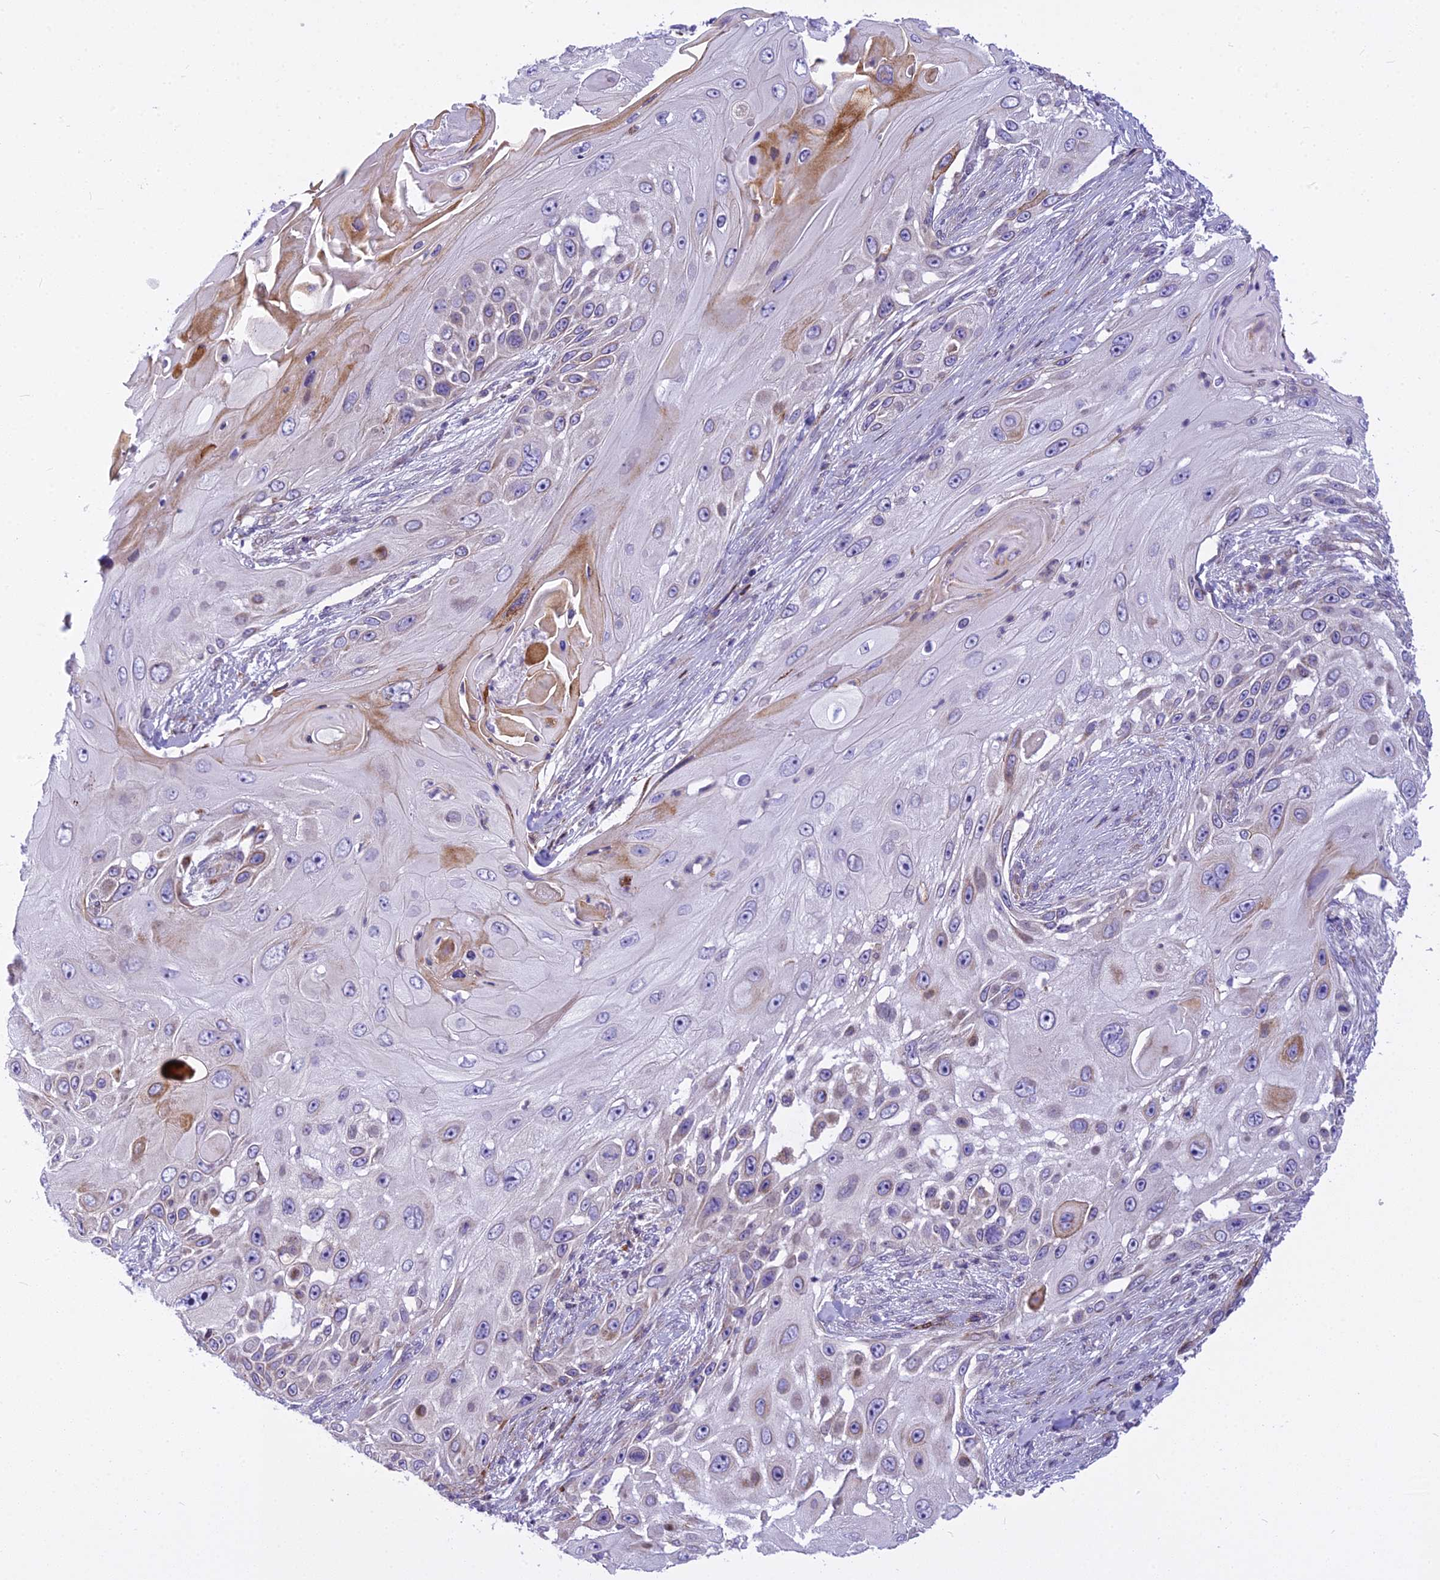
{"staining": {"intensity": "moderate", "quantity": "<25%", "location": "cytoplasmic/membranous"}, "tissue": "skin cancer", "cell_type": "Tumor cells", "image_type": "cancer", "snomed": [{"axis": "morphology", "description": "Squamous cell carcinoma, NOS"}, {"axis": "topography", "description": "Skin"}], "caption": "Brown immunohistochemical staining in squamous cell carcinoma (skin) exhibits moderate cytoplasmic/membranous expression in about <25% of tumor cells.", "gene": "PCDHB14", "patient": {"sex": "female", "age": 44}}